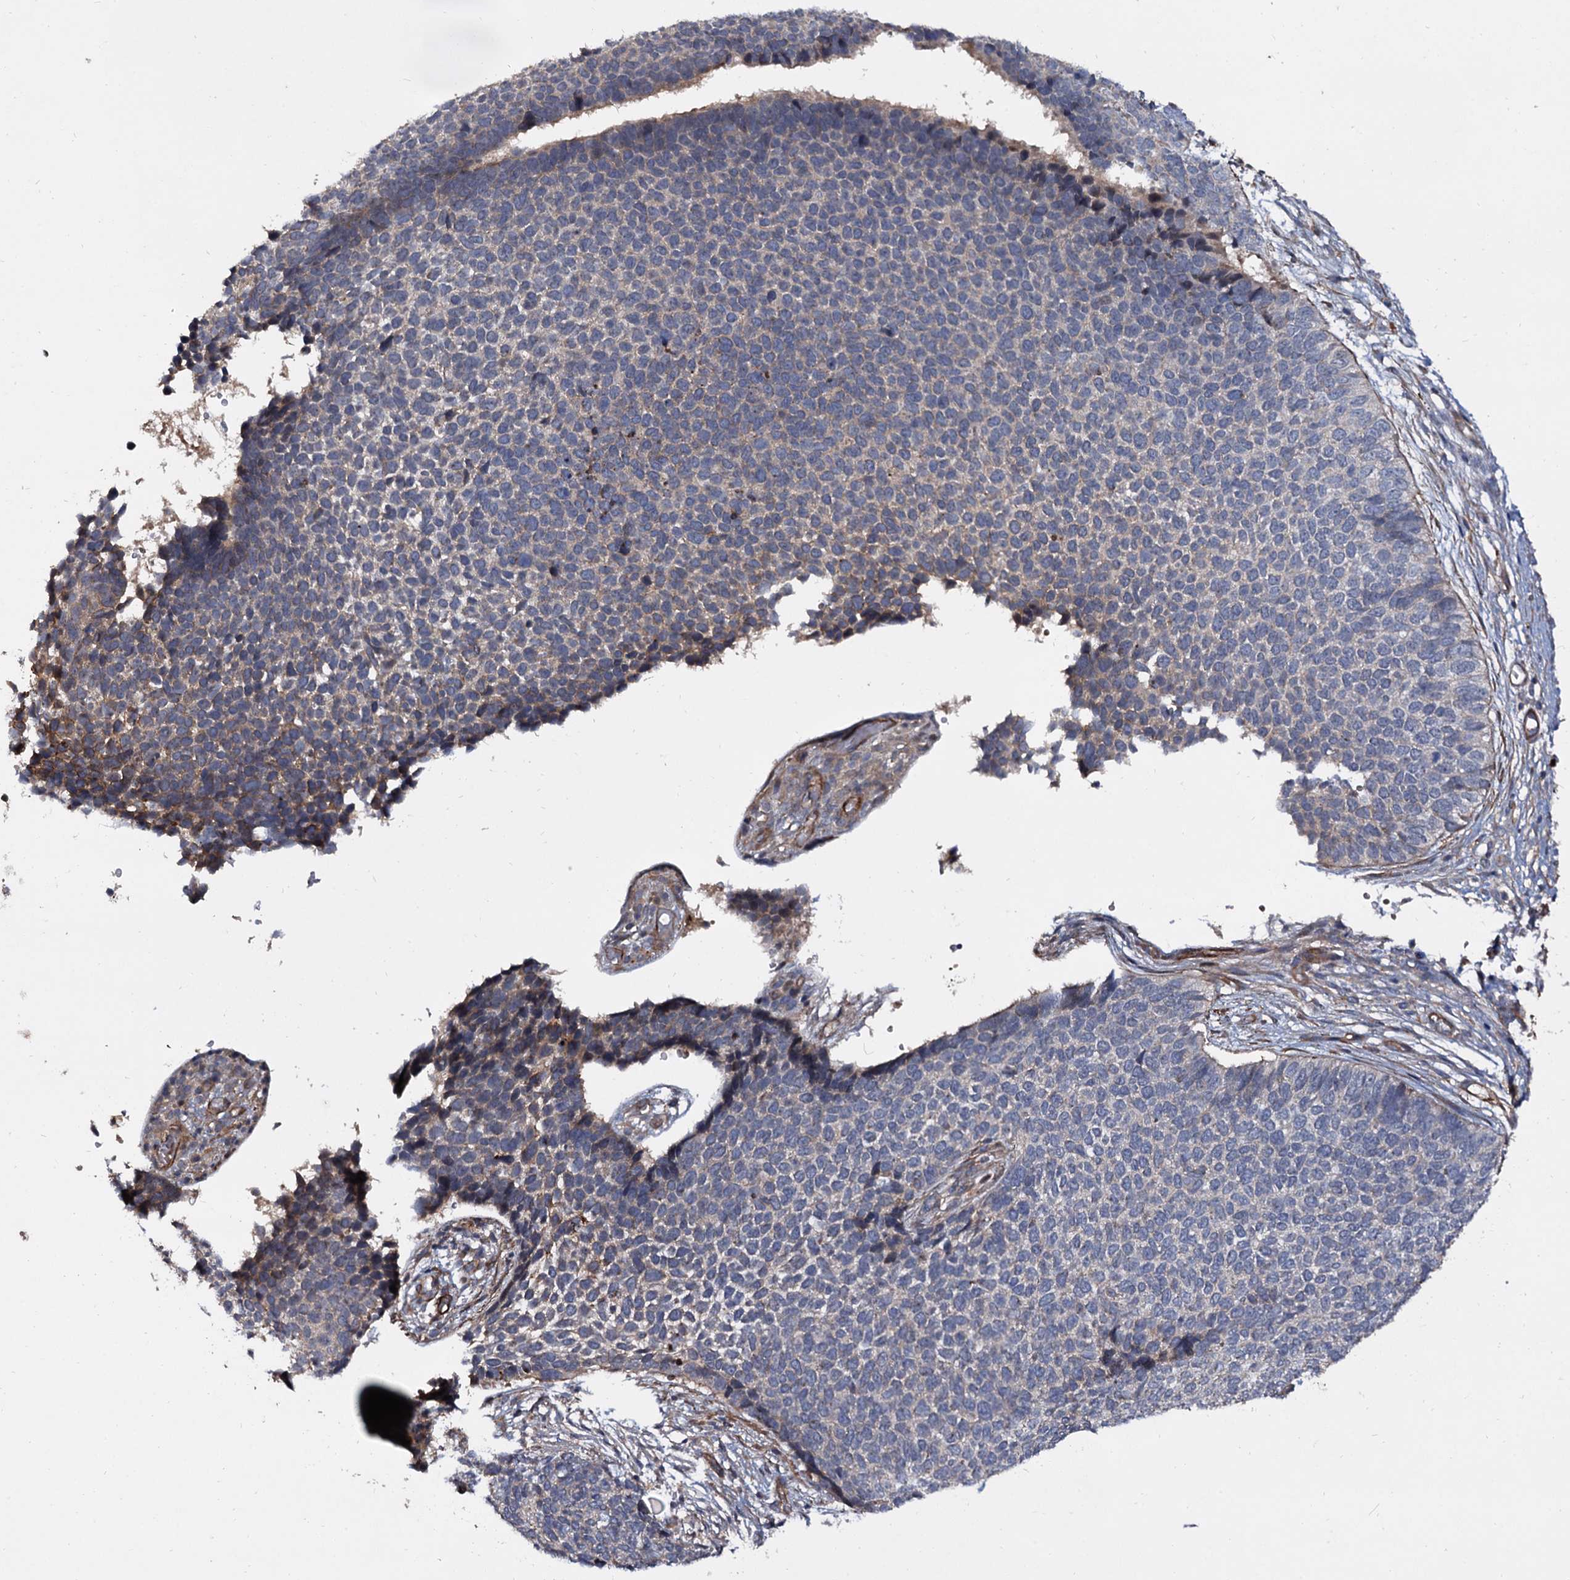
{"staining": {"intensity": "weak", "quantity": "<25%", "location": "cytoplasmic/membranous"}, "tissue": "skin cancer", "cell_type": "Tumor cells", "image_type": "cancer", "snomed": [{"axis": "morphology", "description": "Basal cell carcinoma"}, {"axis": "topography", "description": "Skin"}], "caption": "IHC photomicrograph of neoplastic tissue: human basal cell carcinoma (skin) stained with DAB (3,3'-diaminobenzidine) exhibits no significant protein staining in tumor cells. Brightfield microscopy of immunohistochemistry (IHC) stained with DAB (brown) and hematoxylin (blue), captured at high magnification.", "gene": "ISM2", "patient": {"sex": "female", "age": 84}}